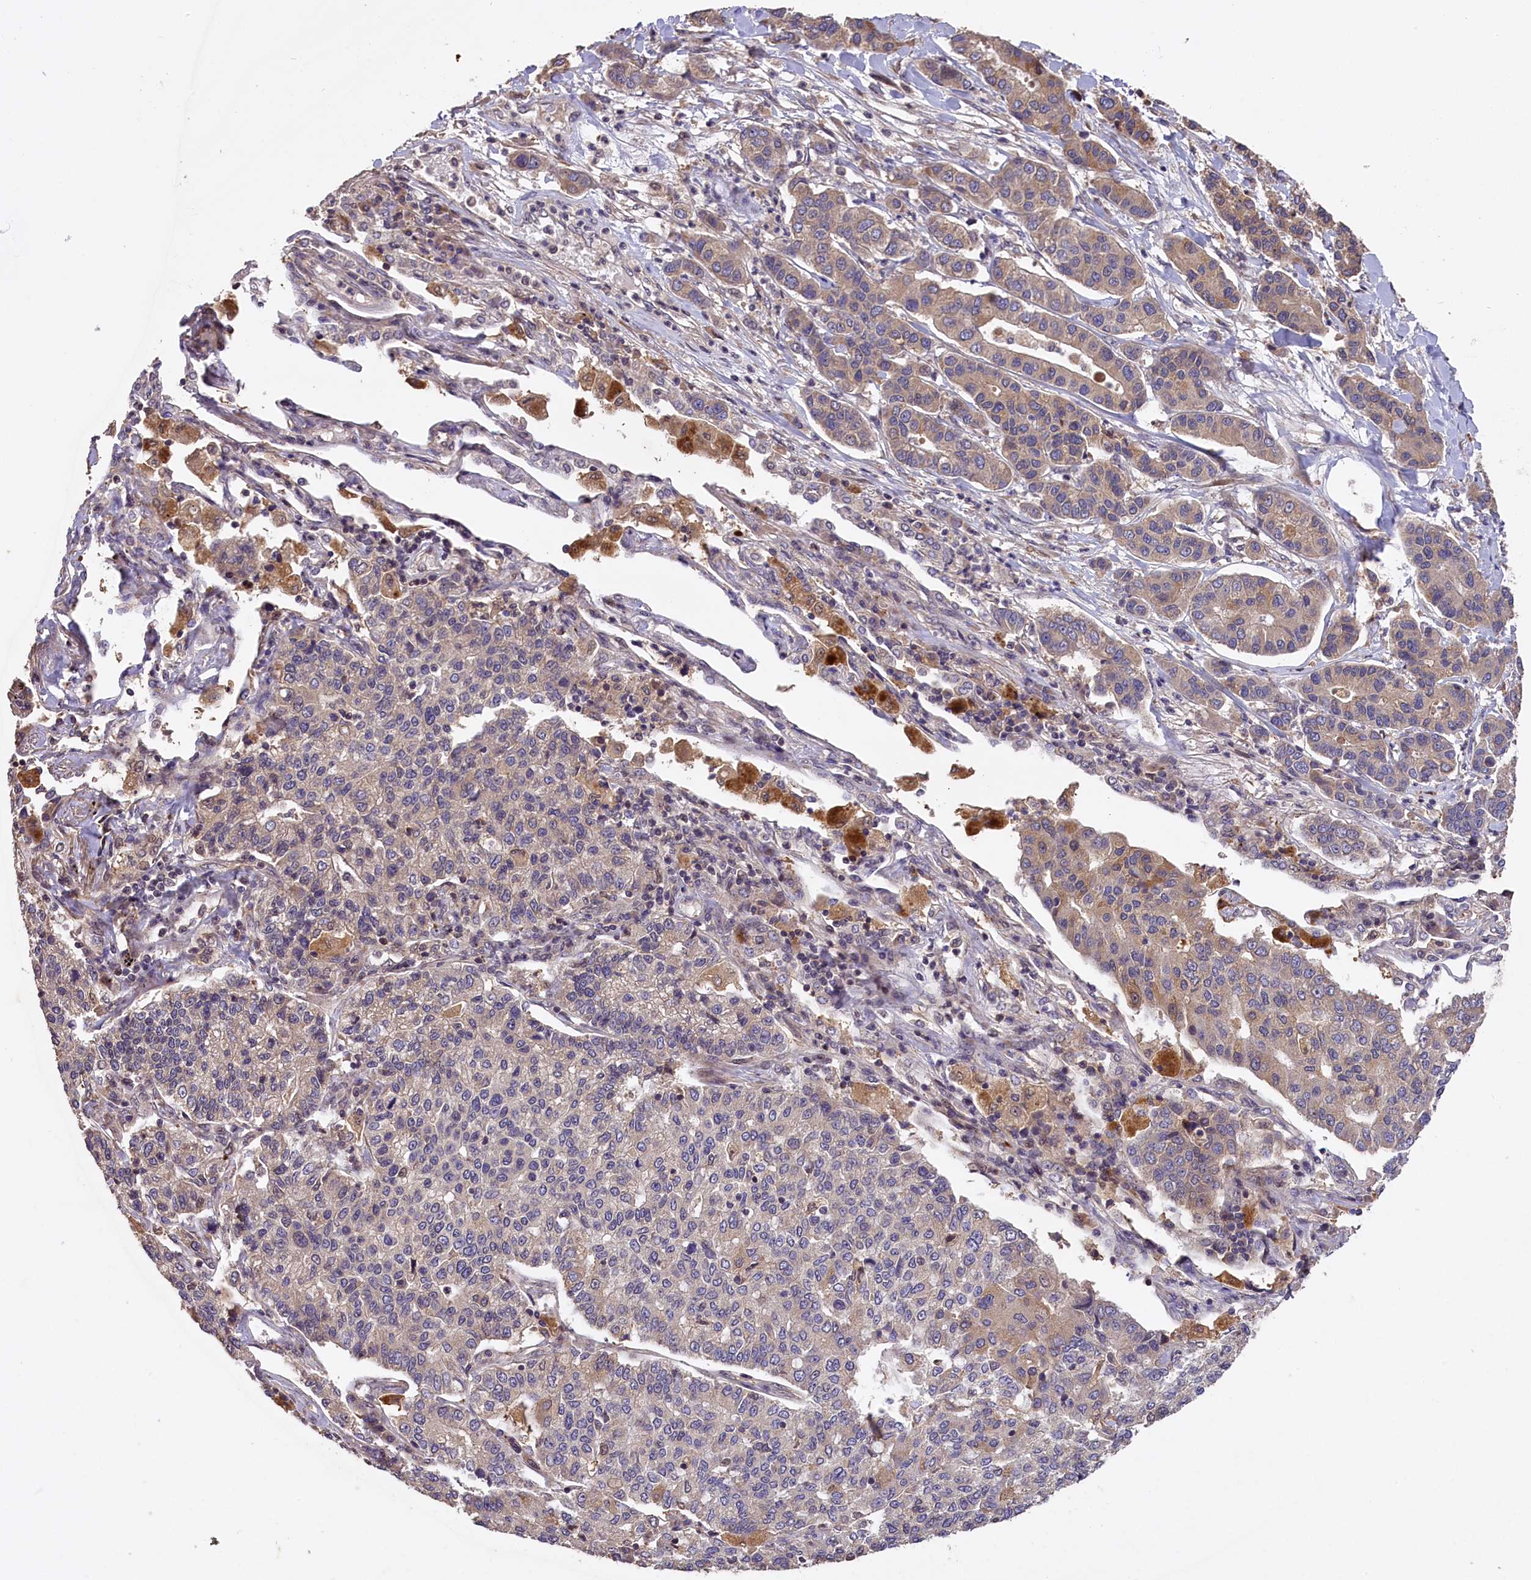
{"staining": {"intensity": "weak", "quantity": "<25%", "location": "cytoplasmic/membranous"}, "tissue": "lung cancer", "cell_type": "Tumor cells", "image_type": "cancer", "snomed": [{"axis": "morphology", "description": "Adenocarcinoma, NOS"}, {"axis": "topography", "description": "Lung"}], "caption": "DAB (3,3'-diaminobenzidine) immunohistochemical staining of lung adenocarcinoma exhibits no significant positivity in tumor cells.", "gene": "DNAJB9", "patient": {"sex": "male", "age": 49}}